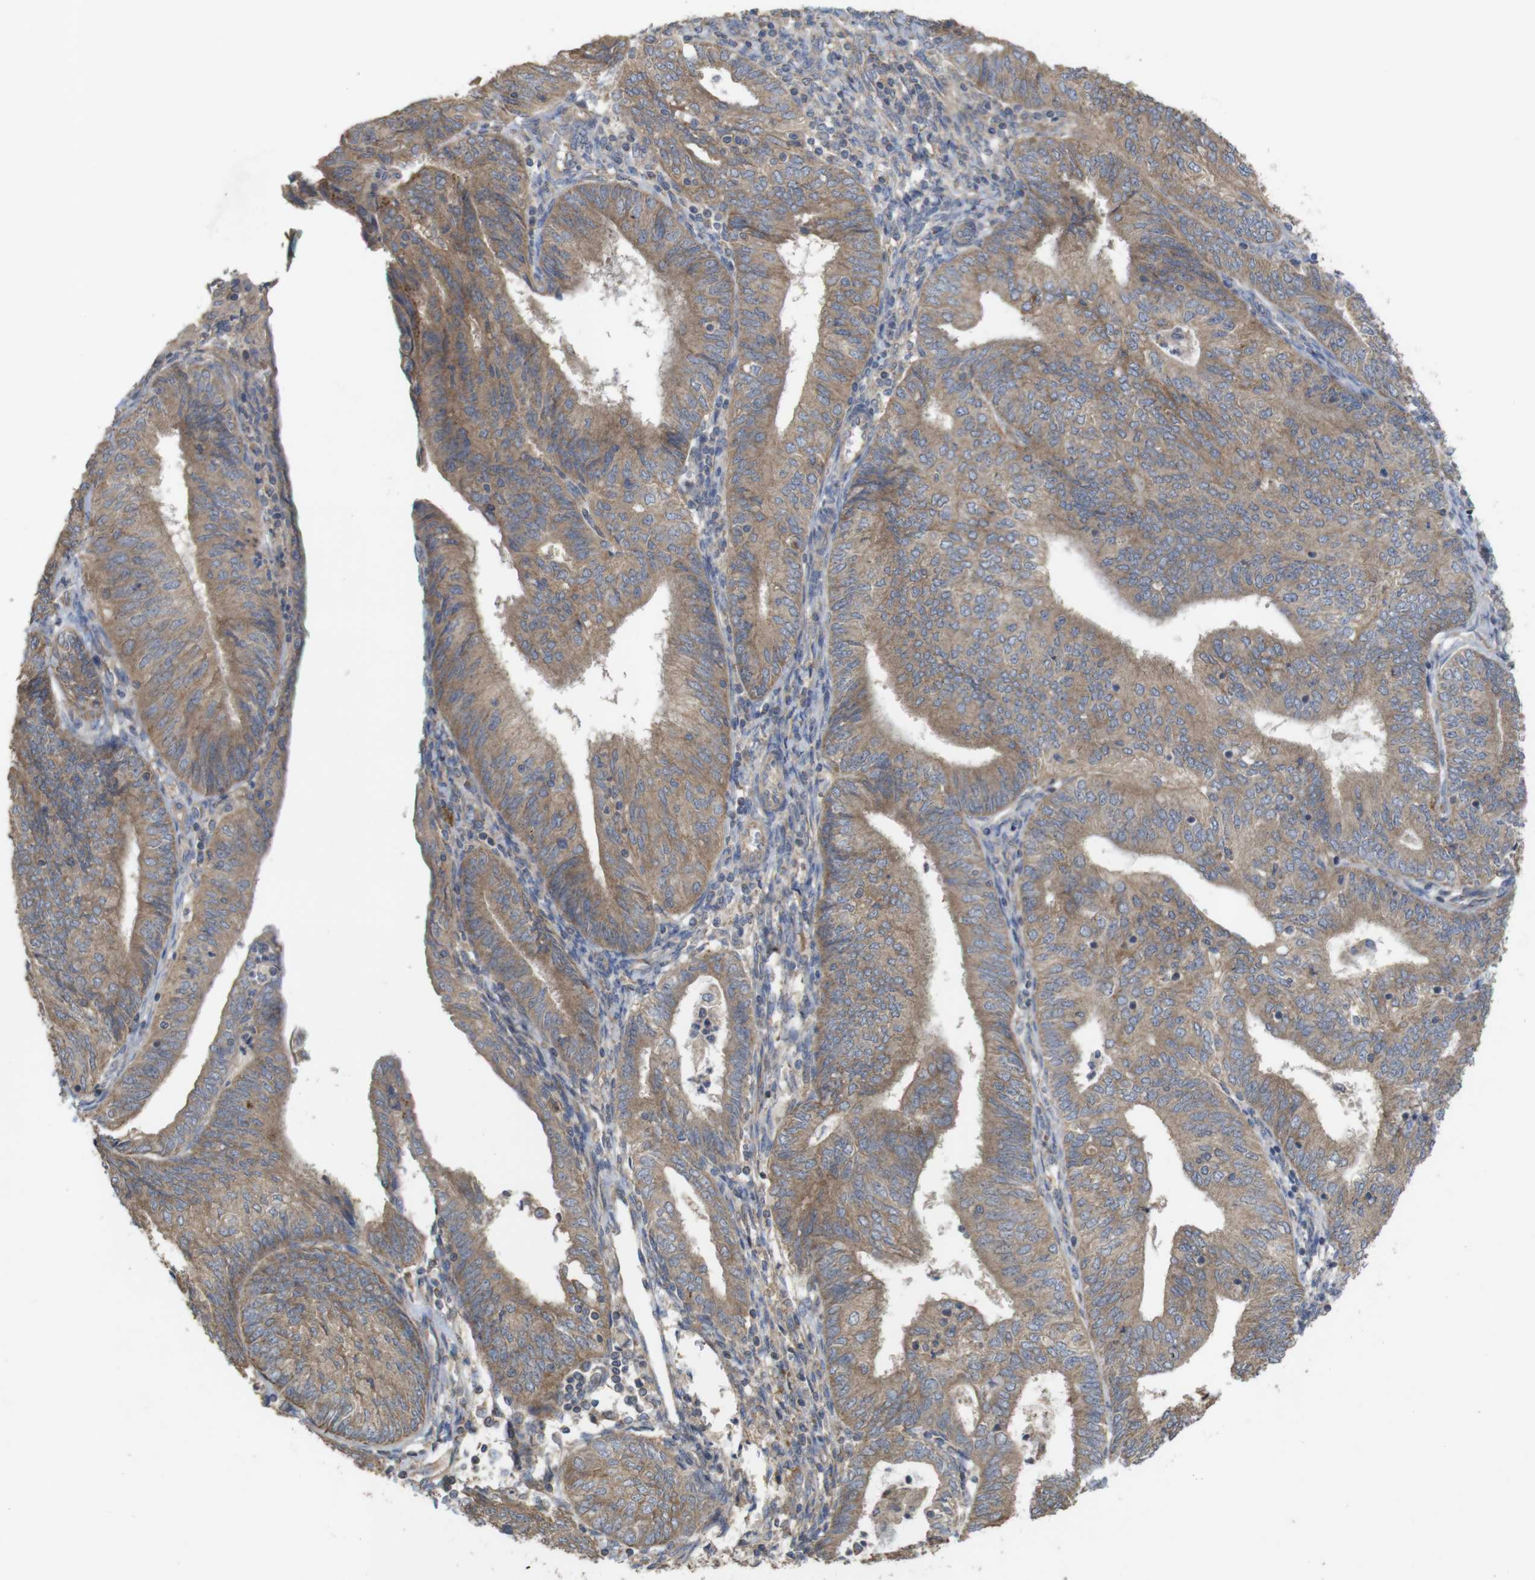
{"staining": {"intensity": "moderate", "quantity": ">75%", "location": "cytoplasmic/membranous"}, "tissue": "endometrial cancer", "cell_type": "Tumor cells", "image_type": "cancer", "snomed": [{"axis": "morphology", "description": "Adenocarcinoma, NOS"}, {"axis": "topography", "description": "Endometrium"}], "caption": "The immunohistochemical stain shows moderate cytoplasmic/membranous expression in tumor cells of endometrial cancer (adenocarcinoma) tissue. Nuclei are stained in blue.", "gene": "KCNS3", "patient": {"sex": "female", "age": 58}}